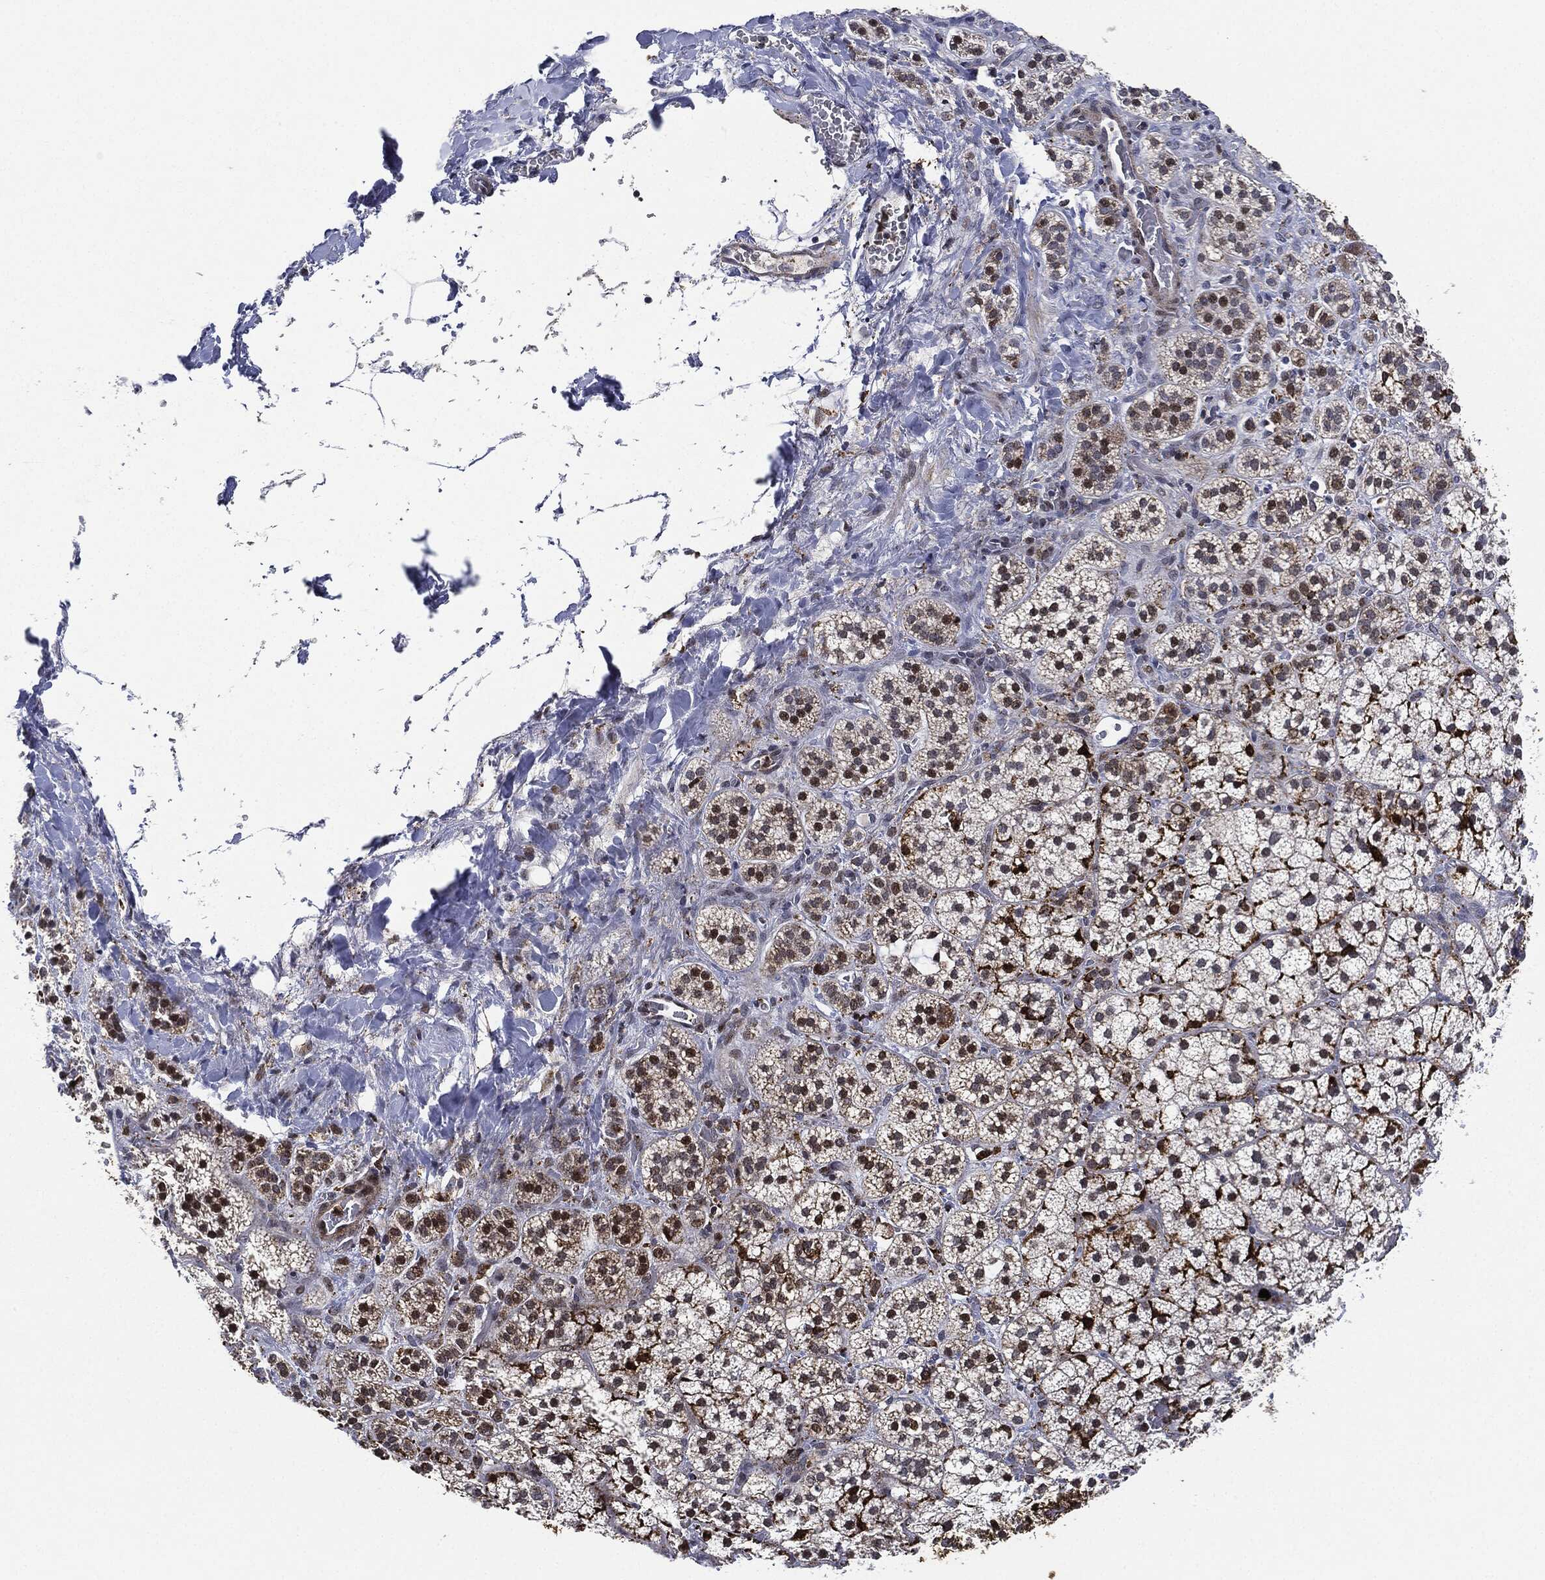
{"staining": {"intensity": "strong", "quantity": "25%-75%", "location": "cytoplasmic/membranous"}, "tissue": "adrenal gland", "cell_type": "Glandular cells", "image_type": "normal", "snomed": [{"axis": "morphology", "description": "Normal tissue, NOS"}, {"axis": "topography", "description": "Adrenal gland"}], "caption": "A photomicrograph of adrenal gland stained for a protein exhibits strong cytoplasmic/membranous brown staining in glandular cells. The staining was performed using DAB to visualize the protein expression in brown, while the nuclei were stained in blue with hematoxylin (Magnification: 20x).", "gene": "NANOS3", "patient": {"sex": "male", "age": 53}}